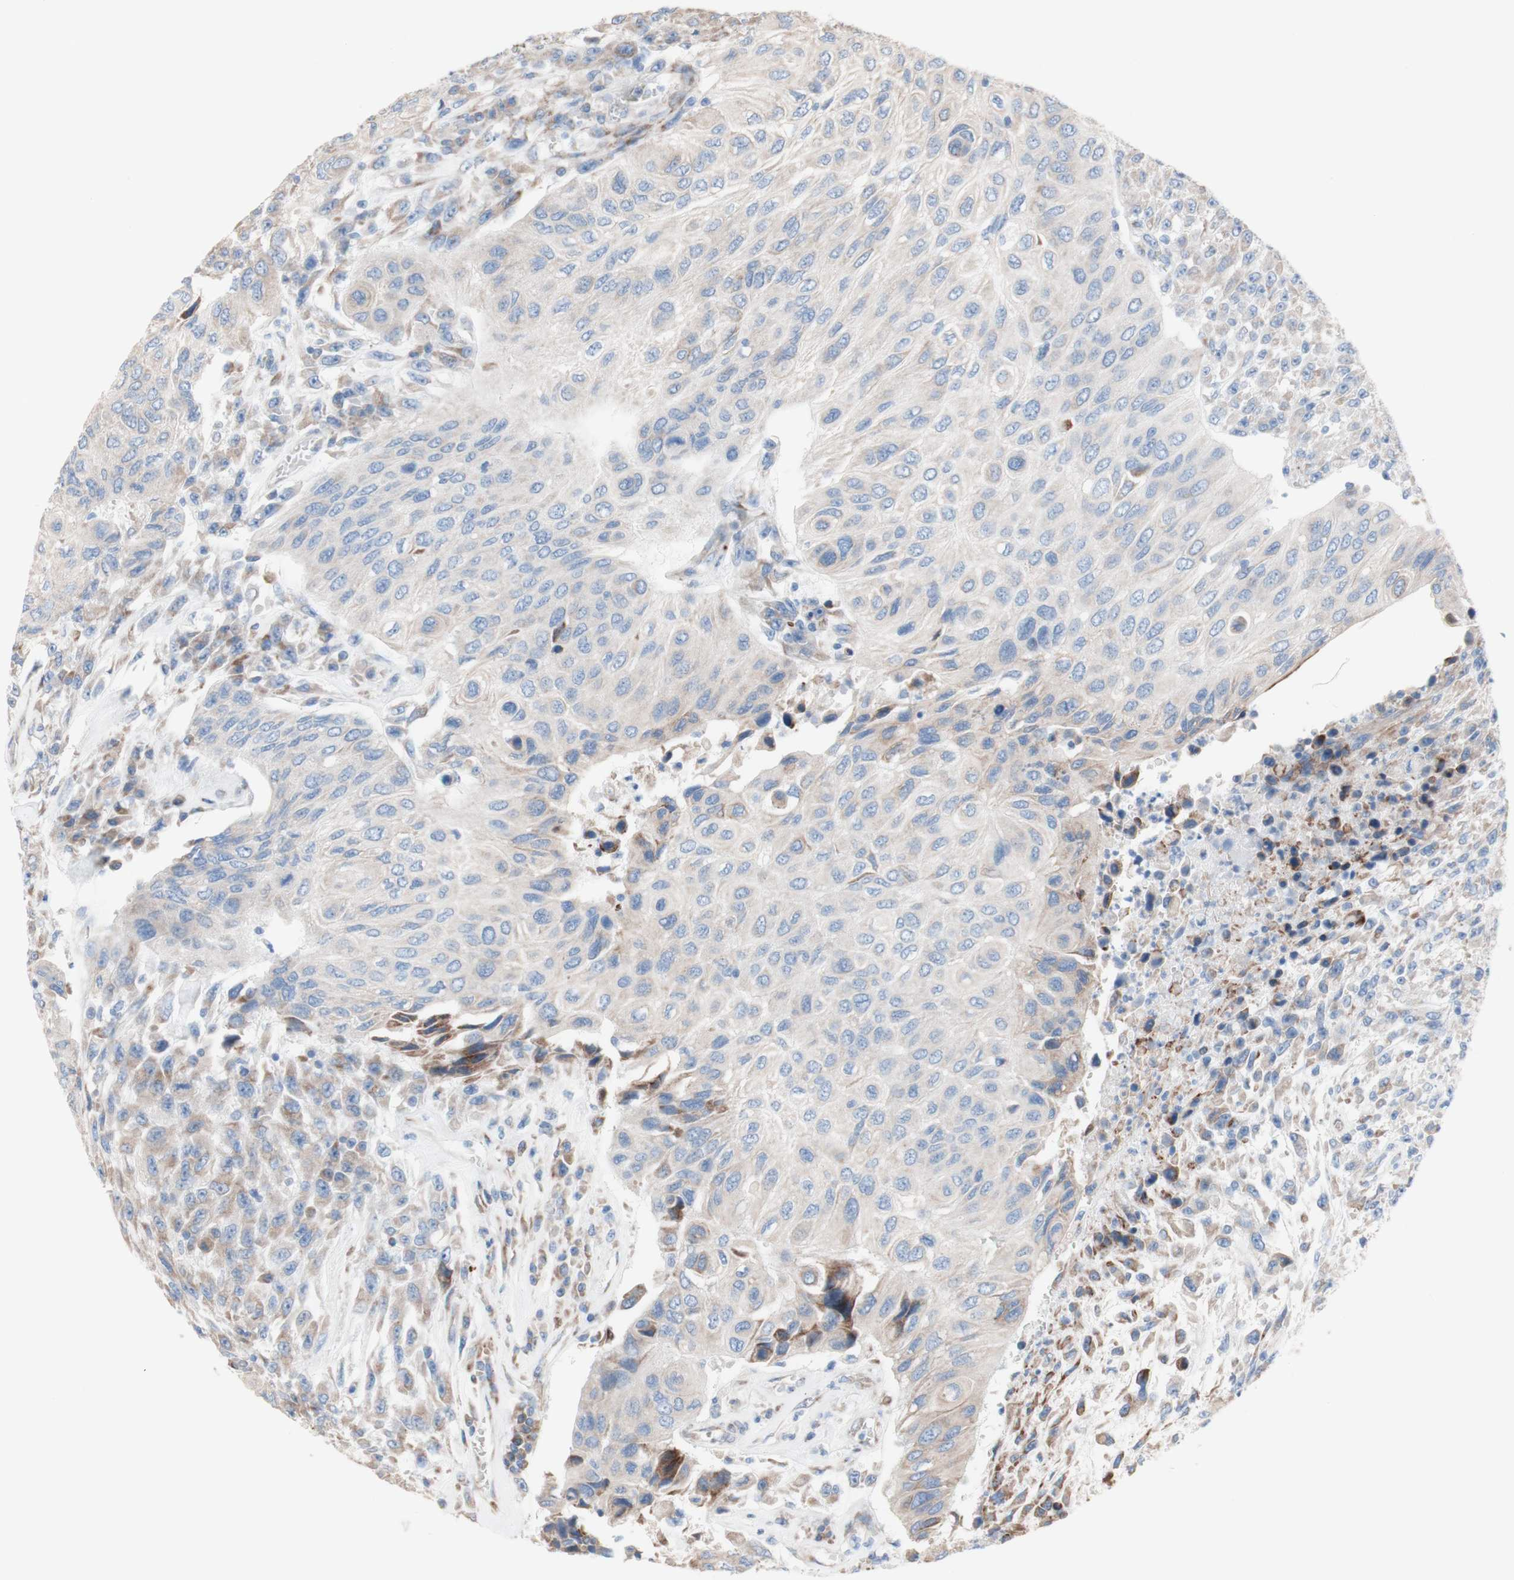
{"staining": {"intensity": "weak", "quantity": "<25%", "location": "cytoplasmic/membranous"}, "tissue": "urothelial cancer", "cell_type": "Tumor cells", "image_type": "cancer", "snomed": [{"axis": "morphology", "description": "Urothelial carcinoma, High grade"}, {"axis": "topography", "description": "Urinary bladder"}], "caption": "Immunohistochemical staining of urothelial cancer shows no significant staining in tumor cells.", "gene": "AGPAT5", "patient": {"sex": "male", "age": 66}}